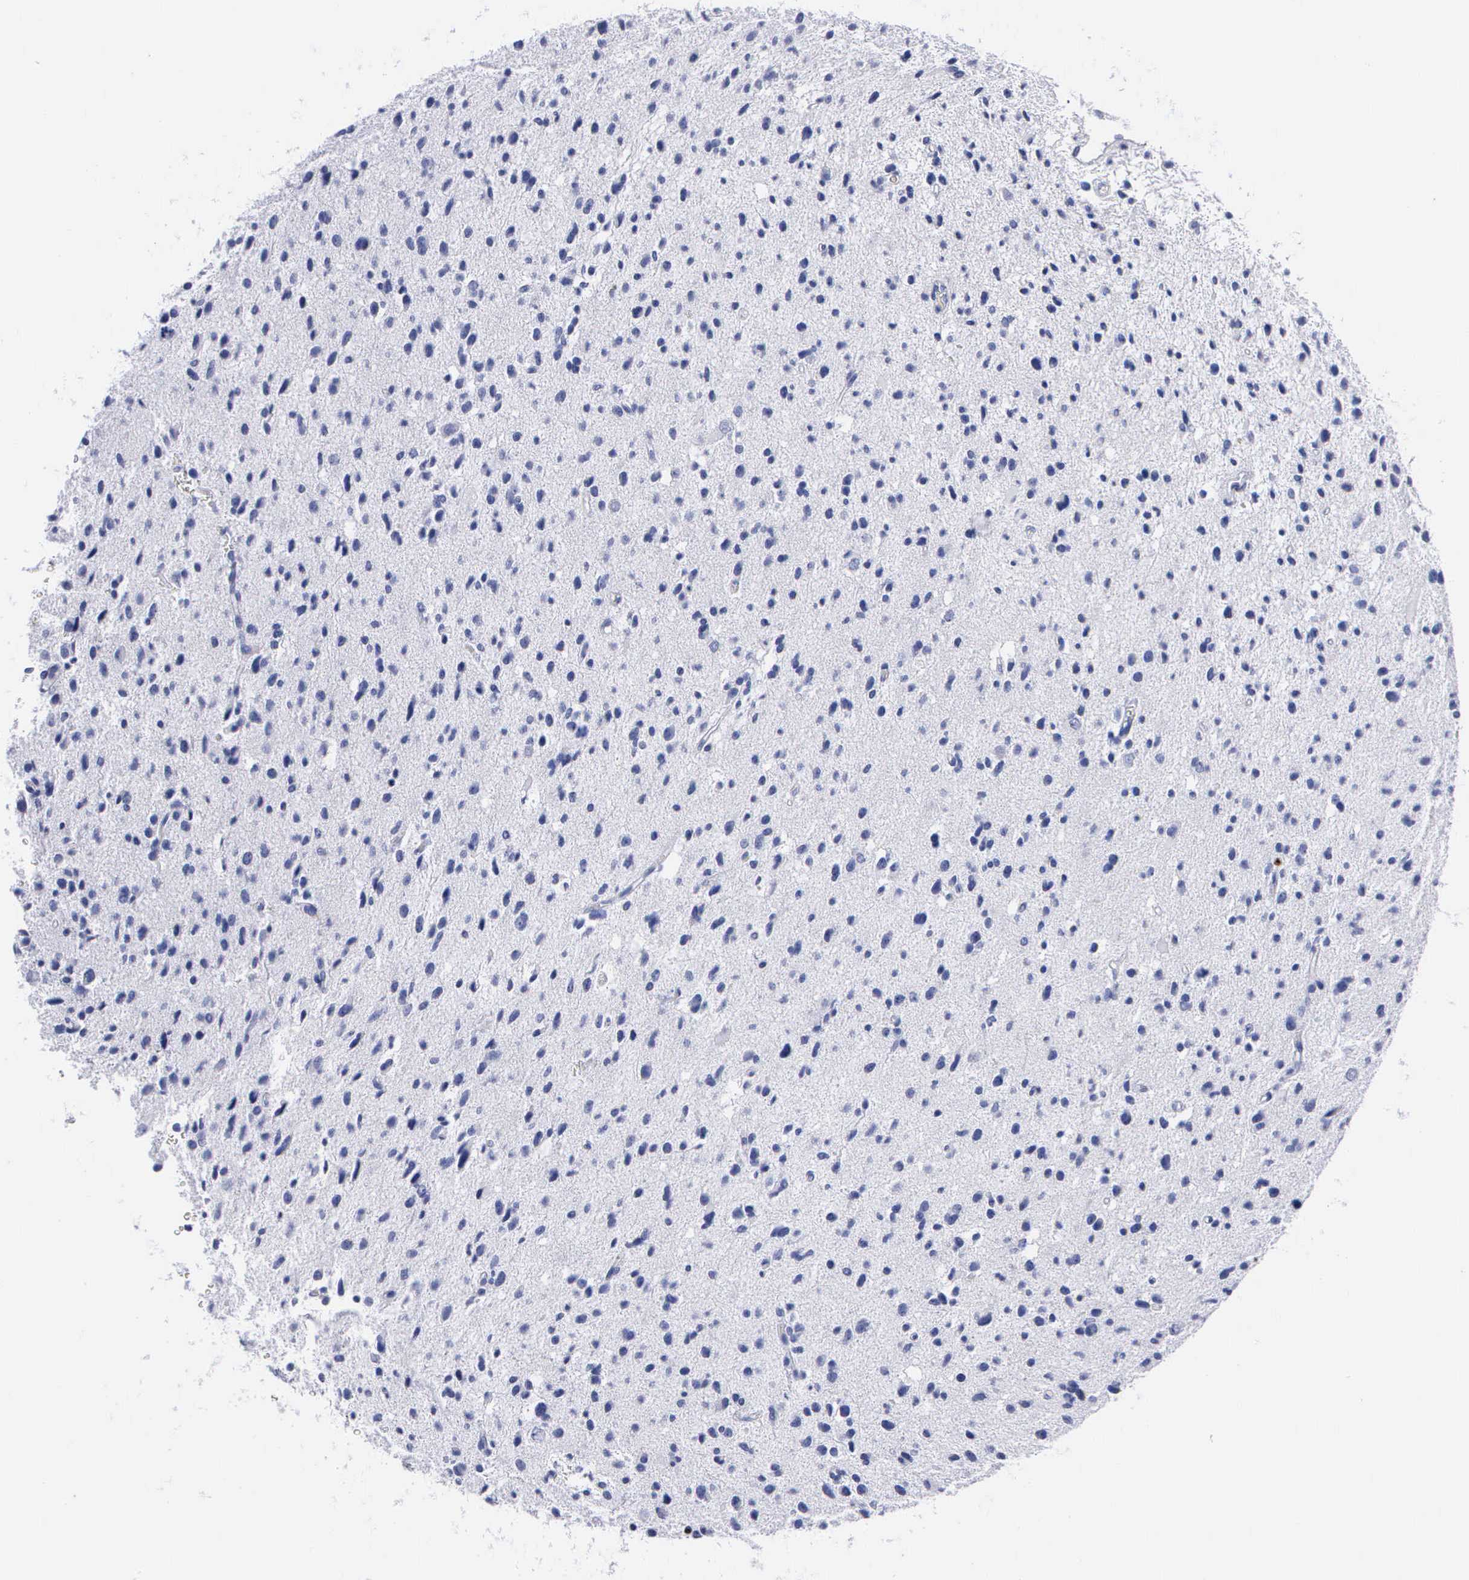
{"staining": {"intensity": "negative", "quantity": "none", "location": "none"}, "tissue": "glioma", "cell_type": "Tumor cells", "image_type": "cancer", "snomed": [{"axis": "morphology", "description": "Glioma, malignant, Low grade"}, {"axis": "topography", "description": "Brain"}], "caption": "Glioma stained for a protein using immunohistochemistry (IHC) reveals no positivity tumor cells.", "gene": "CTSG", "patient": {"sex": "female", "age": 46}}